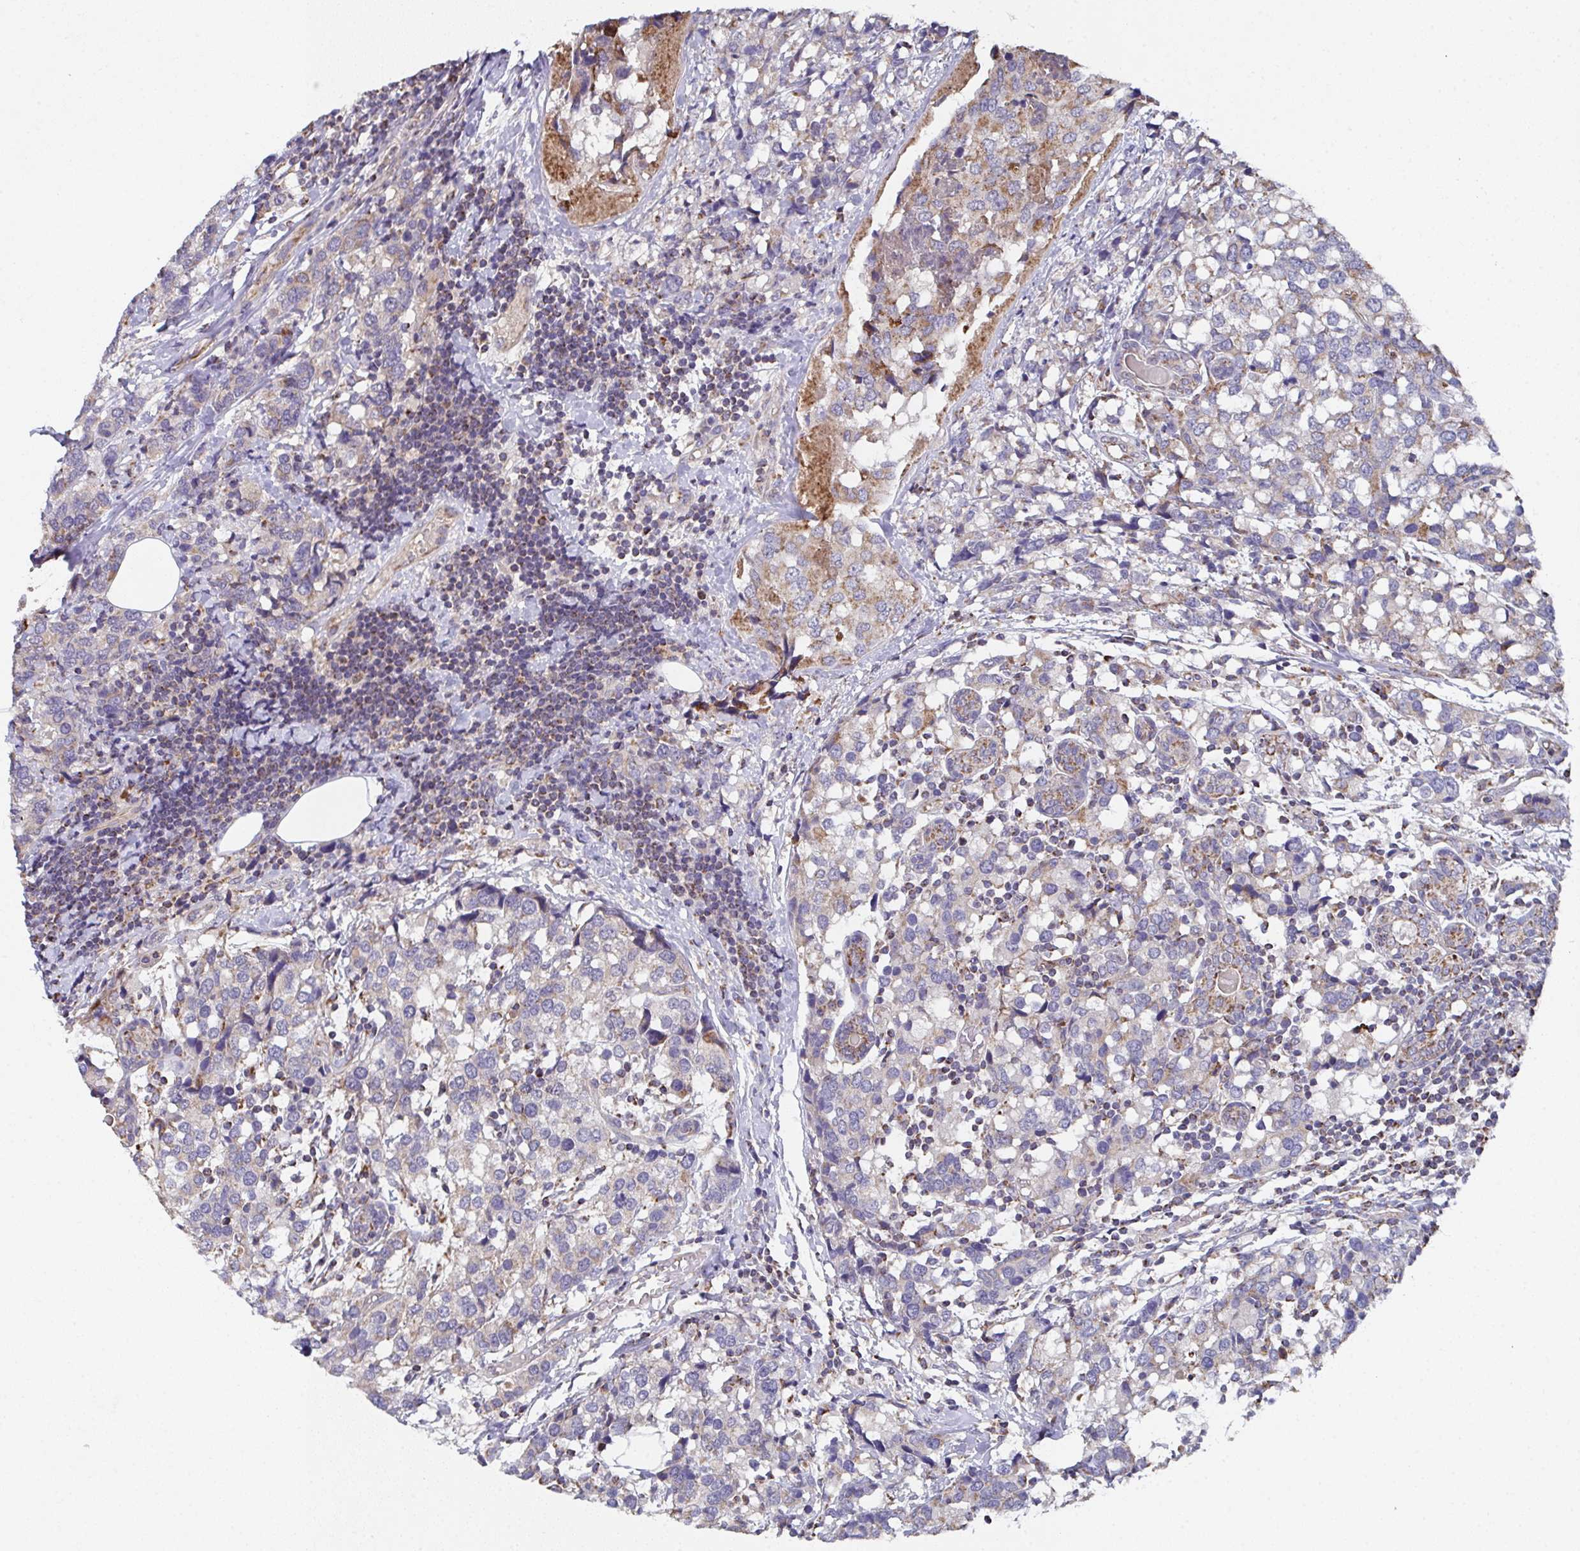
{"staining": {"intensity": "weak", "quantity": "<25%", "location": "cytoplasmic/membranous"}, "tissue": "breast cancer", "cell_type": "Tumor cells", "image_type": "cancer", "snomed": [{"axis": "morphology", "description": "Lobular carcinoma"}, {"axis": "topography", "description": "Breast"}], "caption": "Tumor cells are negative for protein expression in human breast cancer.", "gene": "MT-ND3", "patient": {"sex": "female", "age": 59}}